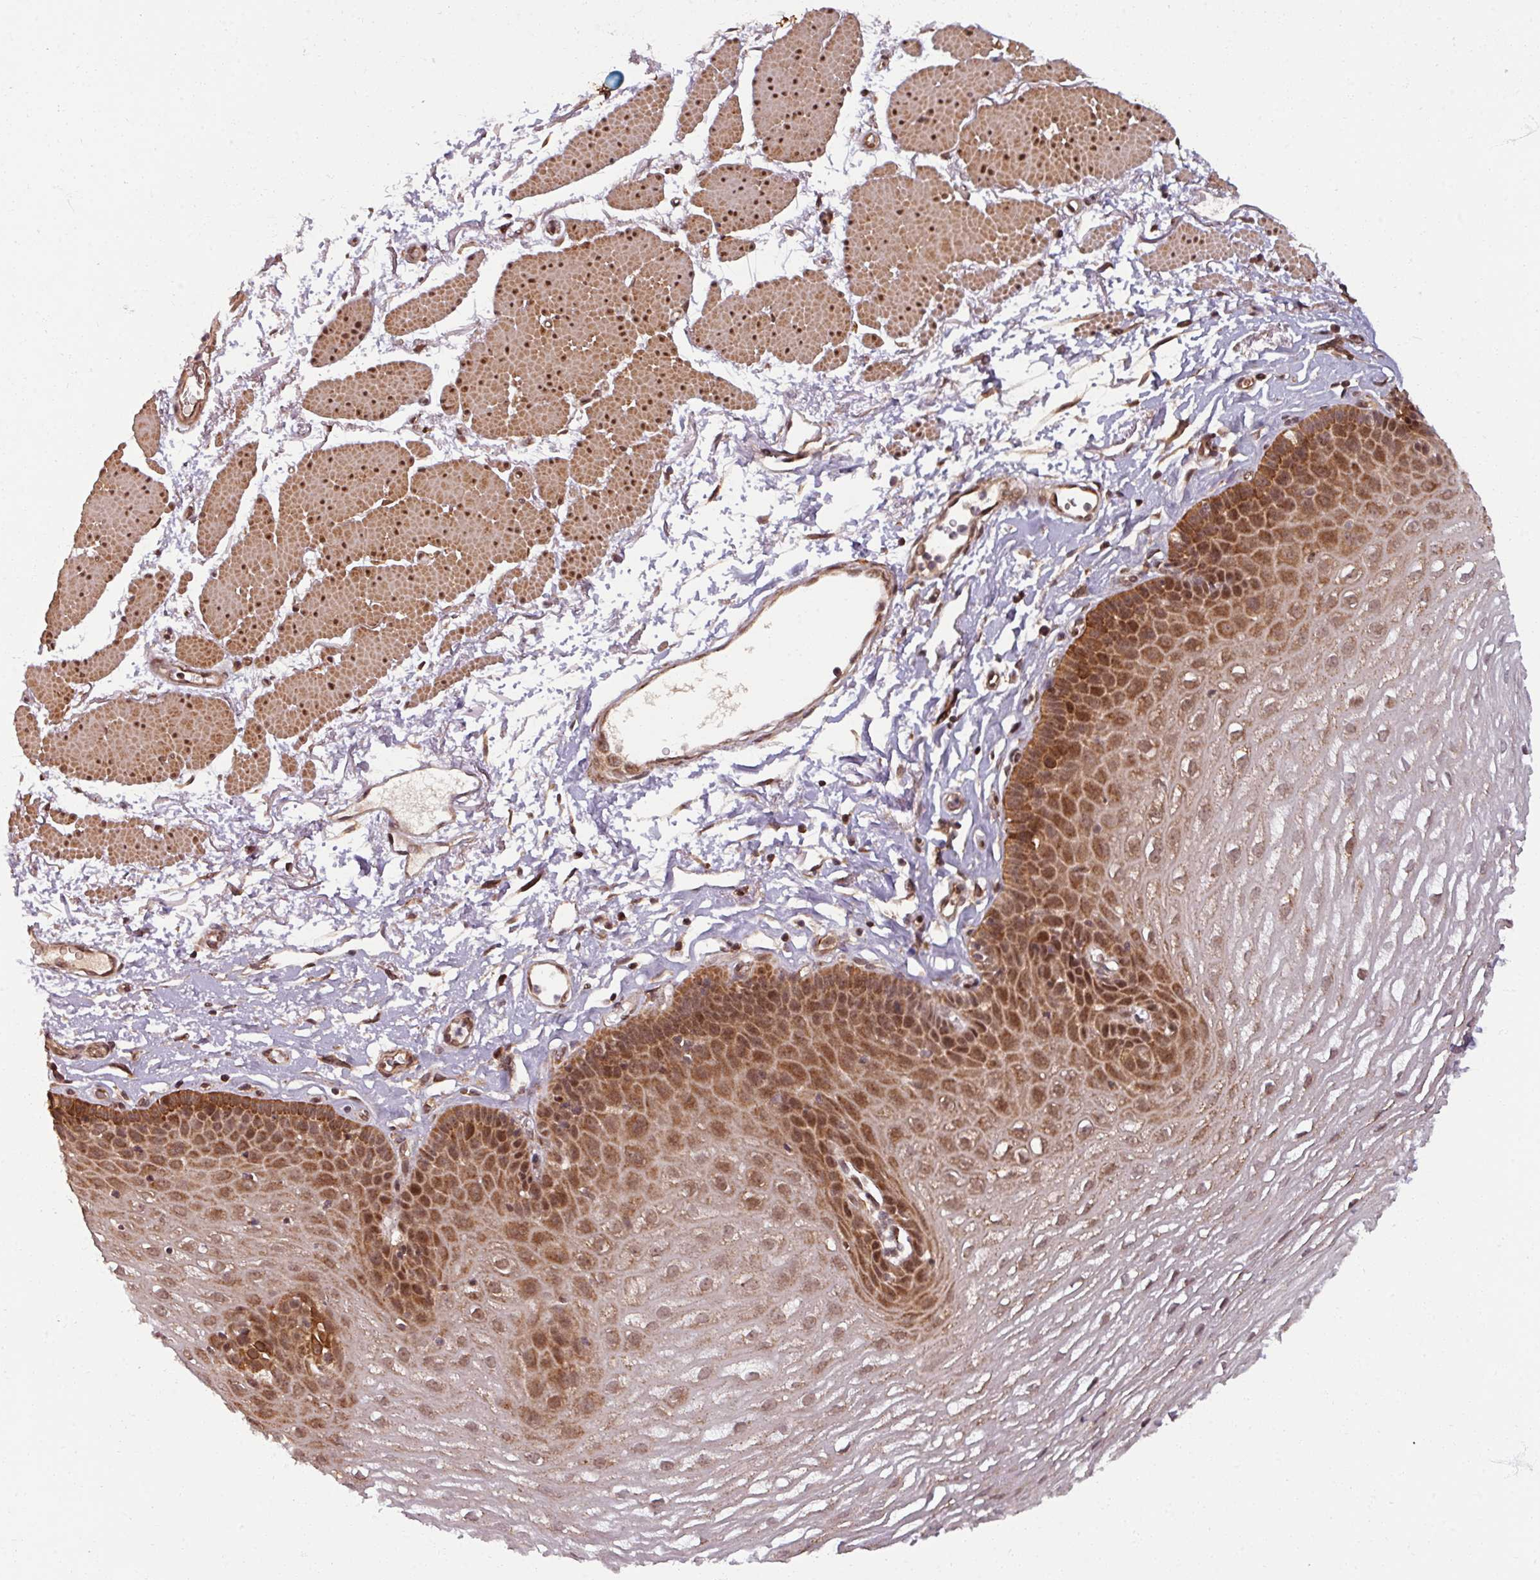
{"staining": {"intensity": "moderate", "quantity": ">75%", "location": "cytoplasmic/membranous,nuclear"}, "tissue": "esophagus", "cell_type": "Squamous epithelial cells", "image_type": "normal", "snomed": [{"axis": "morphology", "description": "Normal tissue, NOS"}, {"axis": "topography", "description": "Esophagus"}], "caption": "Immunohistochemistry (IHC) staining of unremarkable esophagus, which demonstrates medium levels of moderate cytoplasmic/membranous,nuclear positivity in approximately >75% of squamous epithelial cells indicating moderate cytoplasmic/membranous,nuclear protein positivity. The staining was performed using DAB (brown) for protein detection and nuclei were counterstained in hematoxylin (blue).", "gene": "SWI5", "patient": {"sex": "female", "age": 81}}